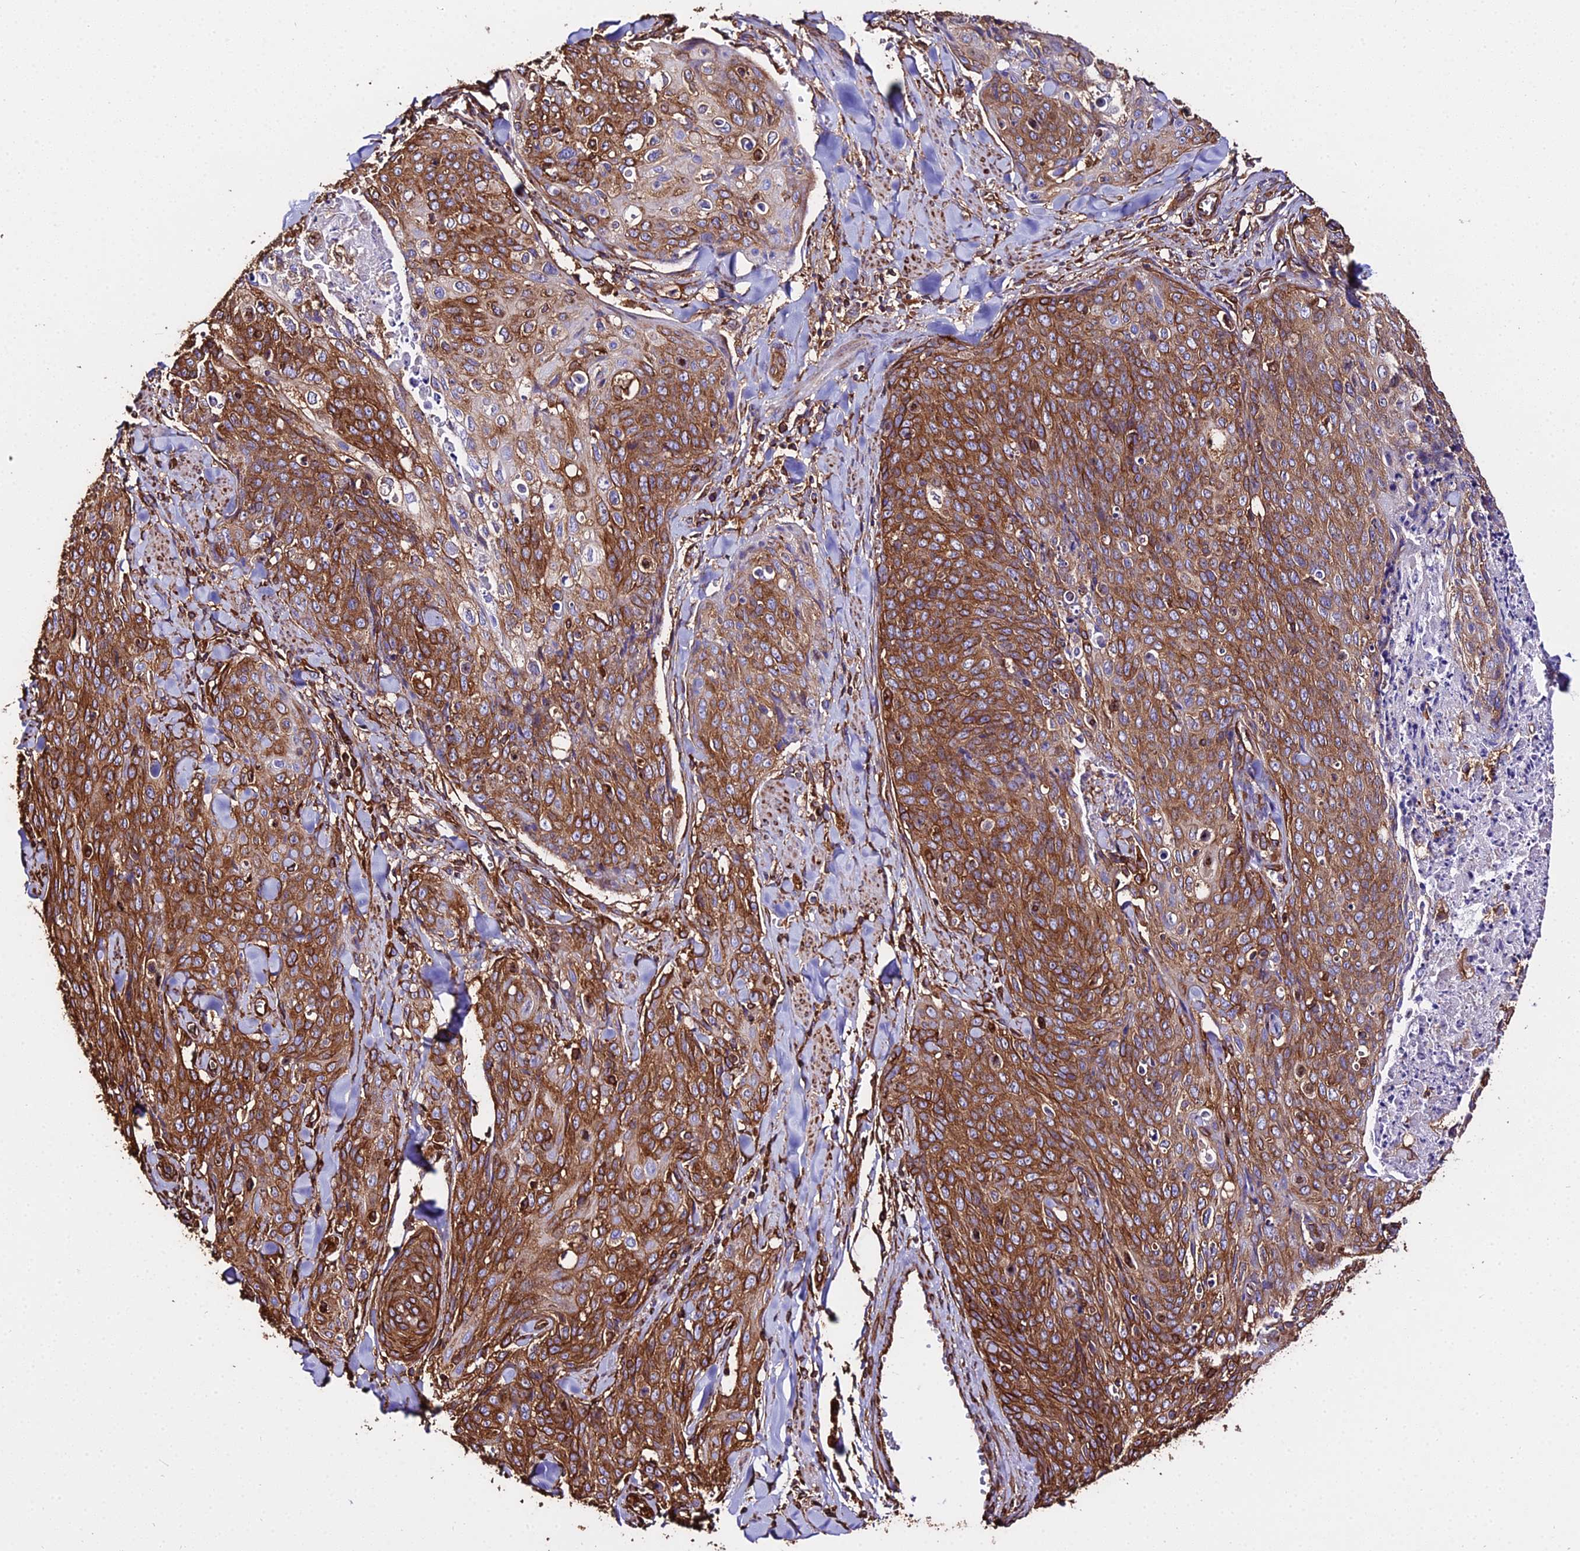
{"staining": {"intensity": "strong", "quantity": ">75%", "location": "cytoplasmic/membranous"}, "tissue": "skin cancer", "cell_type": "Tumor cells", "image_type": "cancer", "snomed": [{"axis": "morphology", "description": "Squamous cell carcinoma, NOS"}, {"axis": "topography", "description": "Skin"}, {"axis": "topography", "description": "Vulva"}], "caption": "The image demonstrates staining of skin squamous cell carcinoma, revealing strong cytoplasmic/membranous protein staining (brown color) within tumor cells.", "gene": "TUBA3D", "patient": {"sex": "female", "age": 85}}